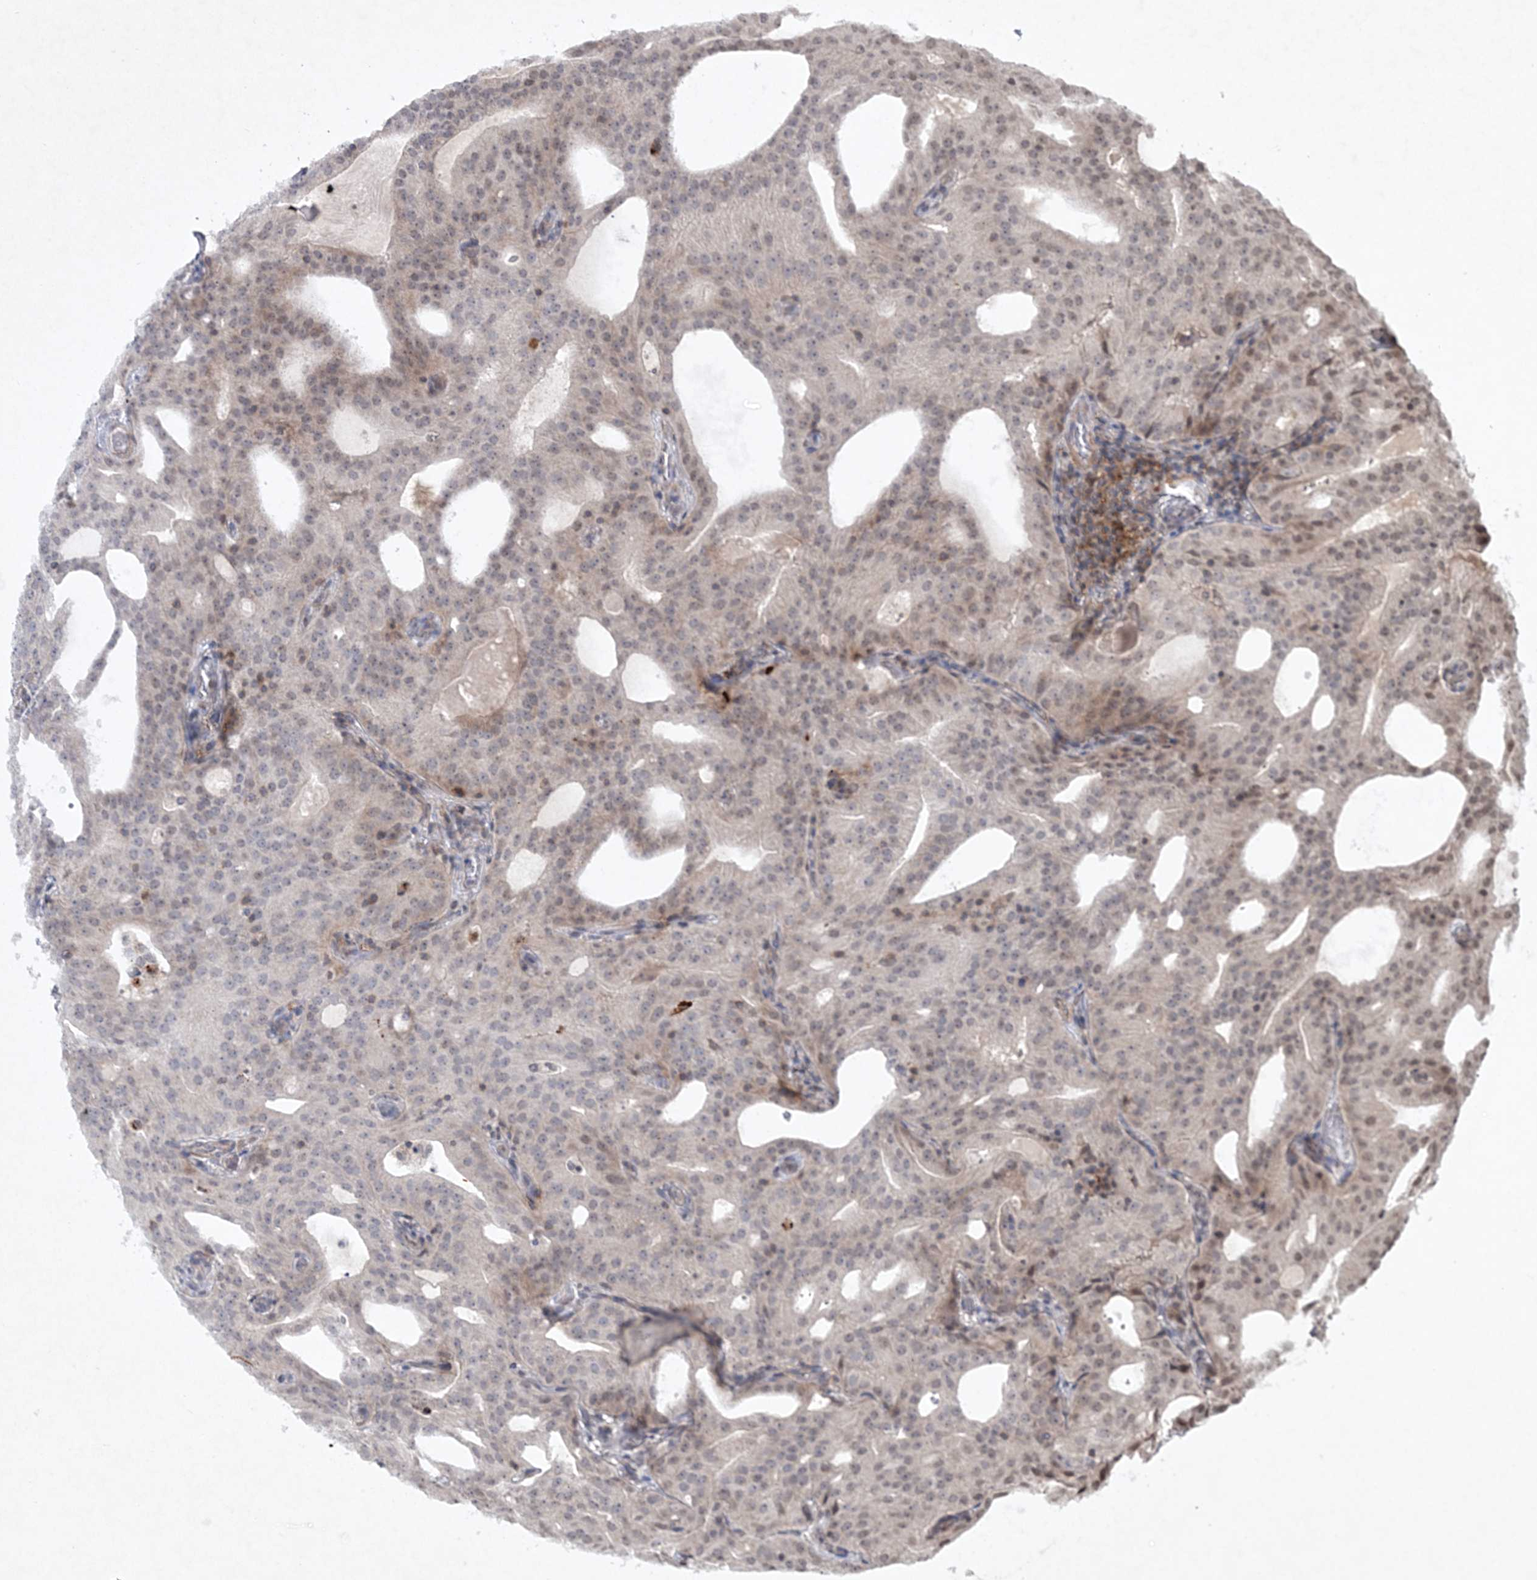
{"staining": {"intensity": "weak", "quantity": "25%-75%", "location": "nuclear"}, "tissue": "prostate cancer", "cell_type": "Tumor cells", "image_type": "cancer", "snomed": [{"axis": "morphology", "description": "Adenocarcinoma, Medium grade"}, {"axis": "topography", "description": "Prostate"}], "caption": "Immunohistochemical staining of human prostate cancer (medium-grade adenocarcinoma) demonstrates low levels of weak nuclear staining in about 25%-75% of tumor cells.", "gene": "SOWAHB", "patient": {"sex": "male", "age": 88}}